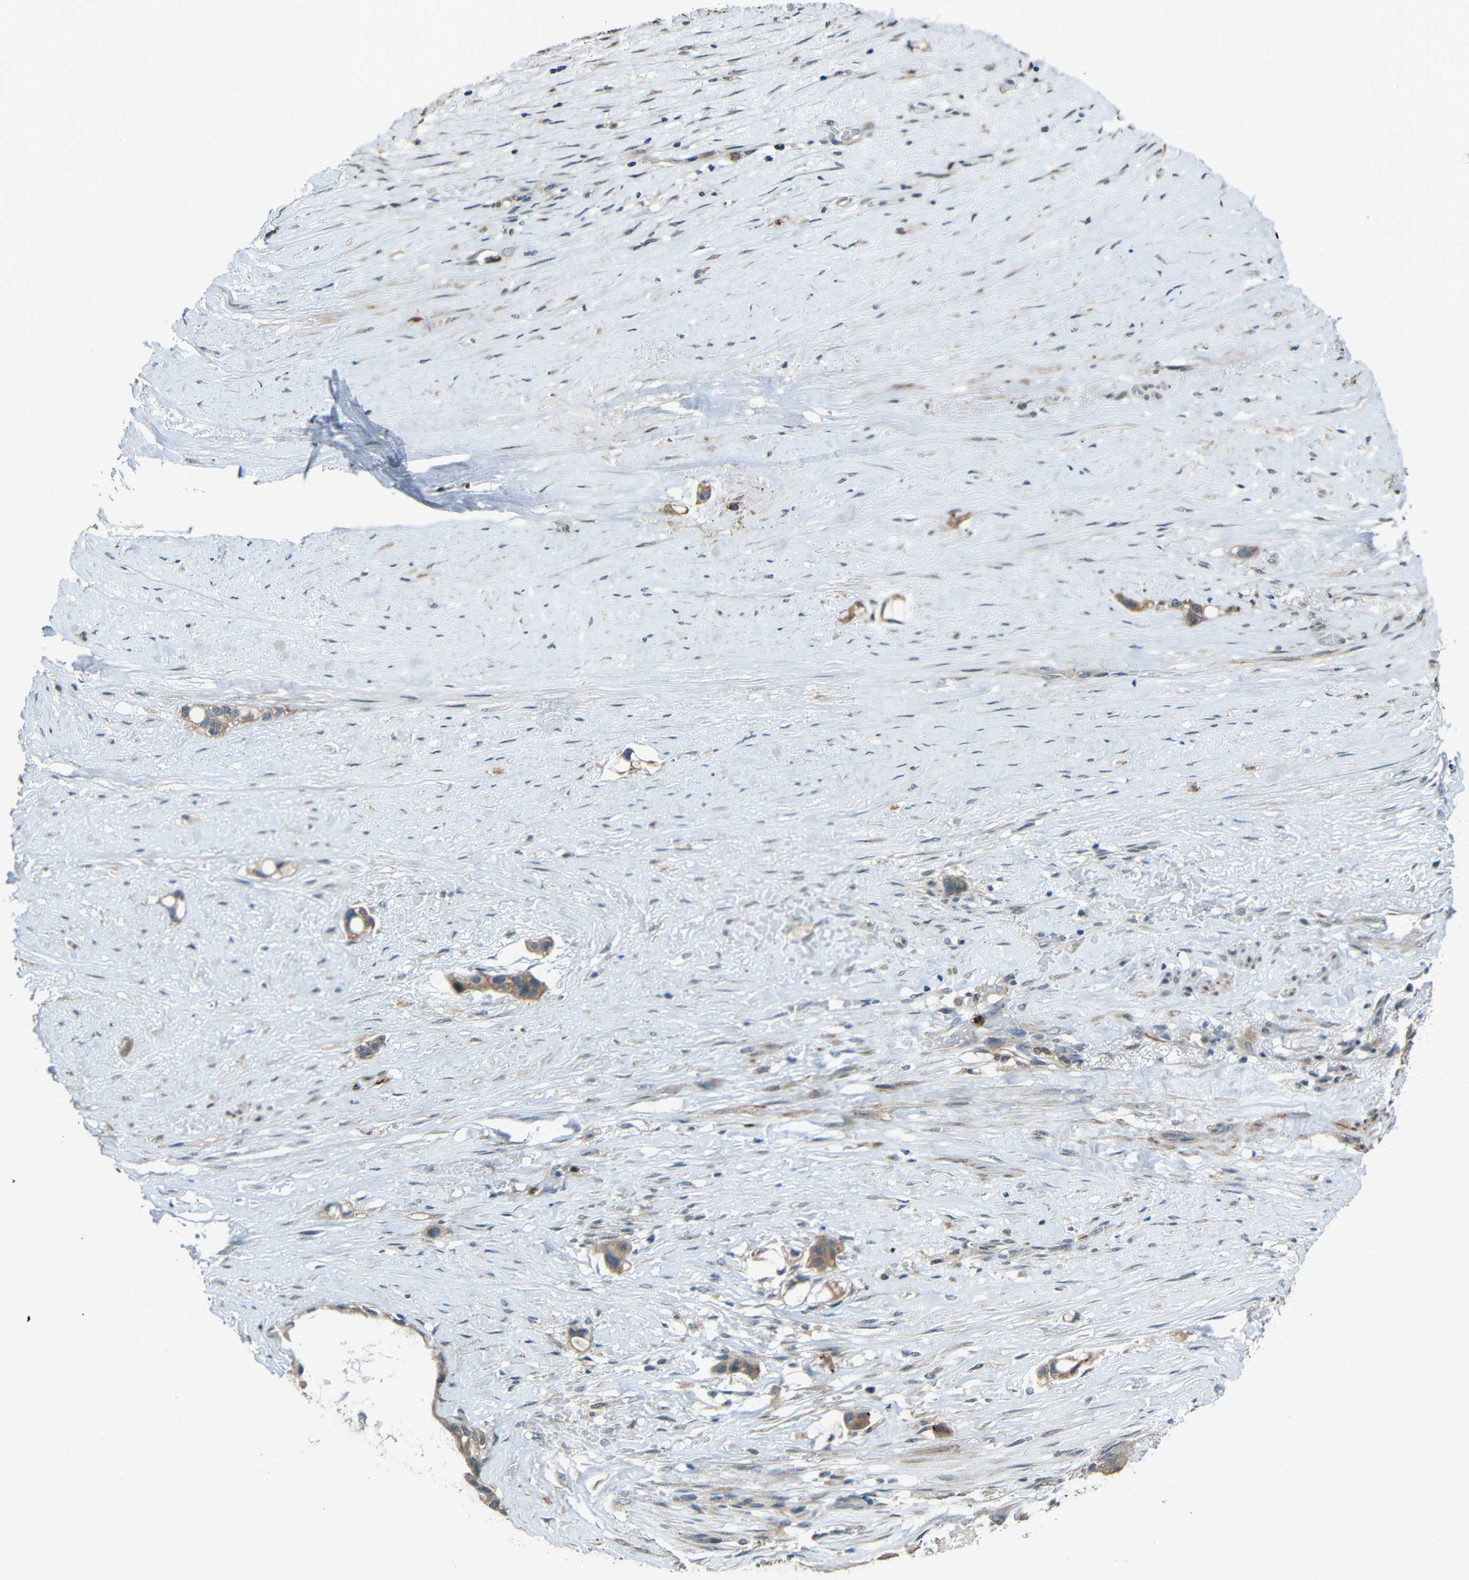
{"staining": {"intensity": "moderate", "quantity": ">75%", "location": "cytoplasmic/membranous"}, "tissue": "liver cancer", "cell_type": "Tumor cells", "image_type": "cancer", "snomed": [{"axis": "morphology", "description": "Cholangiocarcinoma"}, {"axis": "topography", "description": "Liver"}], "caption": "Approximately >75% of tumor cells in cholangiocarcinoma (liver) show moderate cytoplasmic/membranous protein staining as visualized by brown immunohistochemical staining.", "gene": "STBD1", "patient": {"sex": "female", "age": 65}}